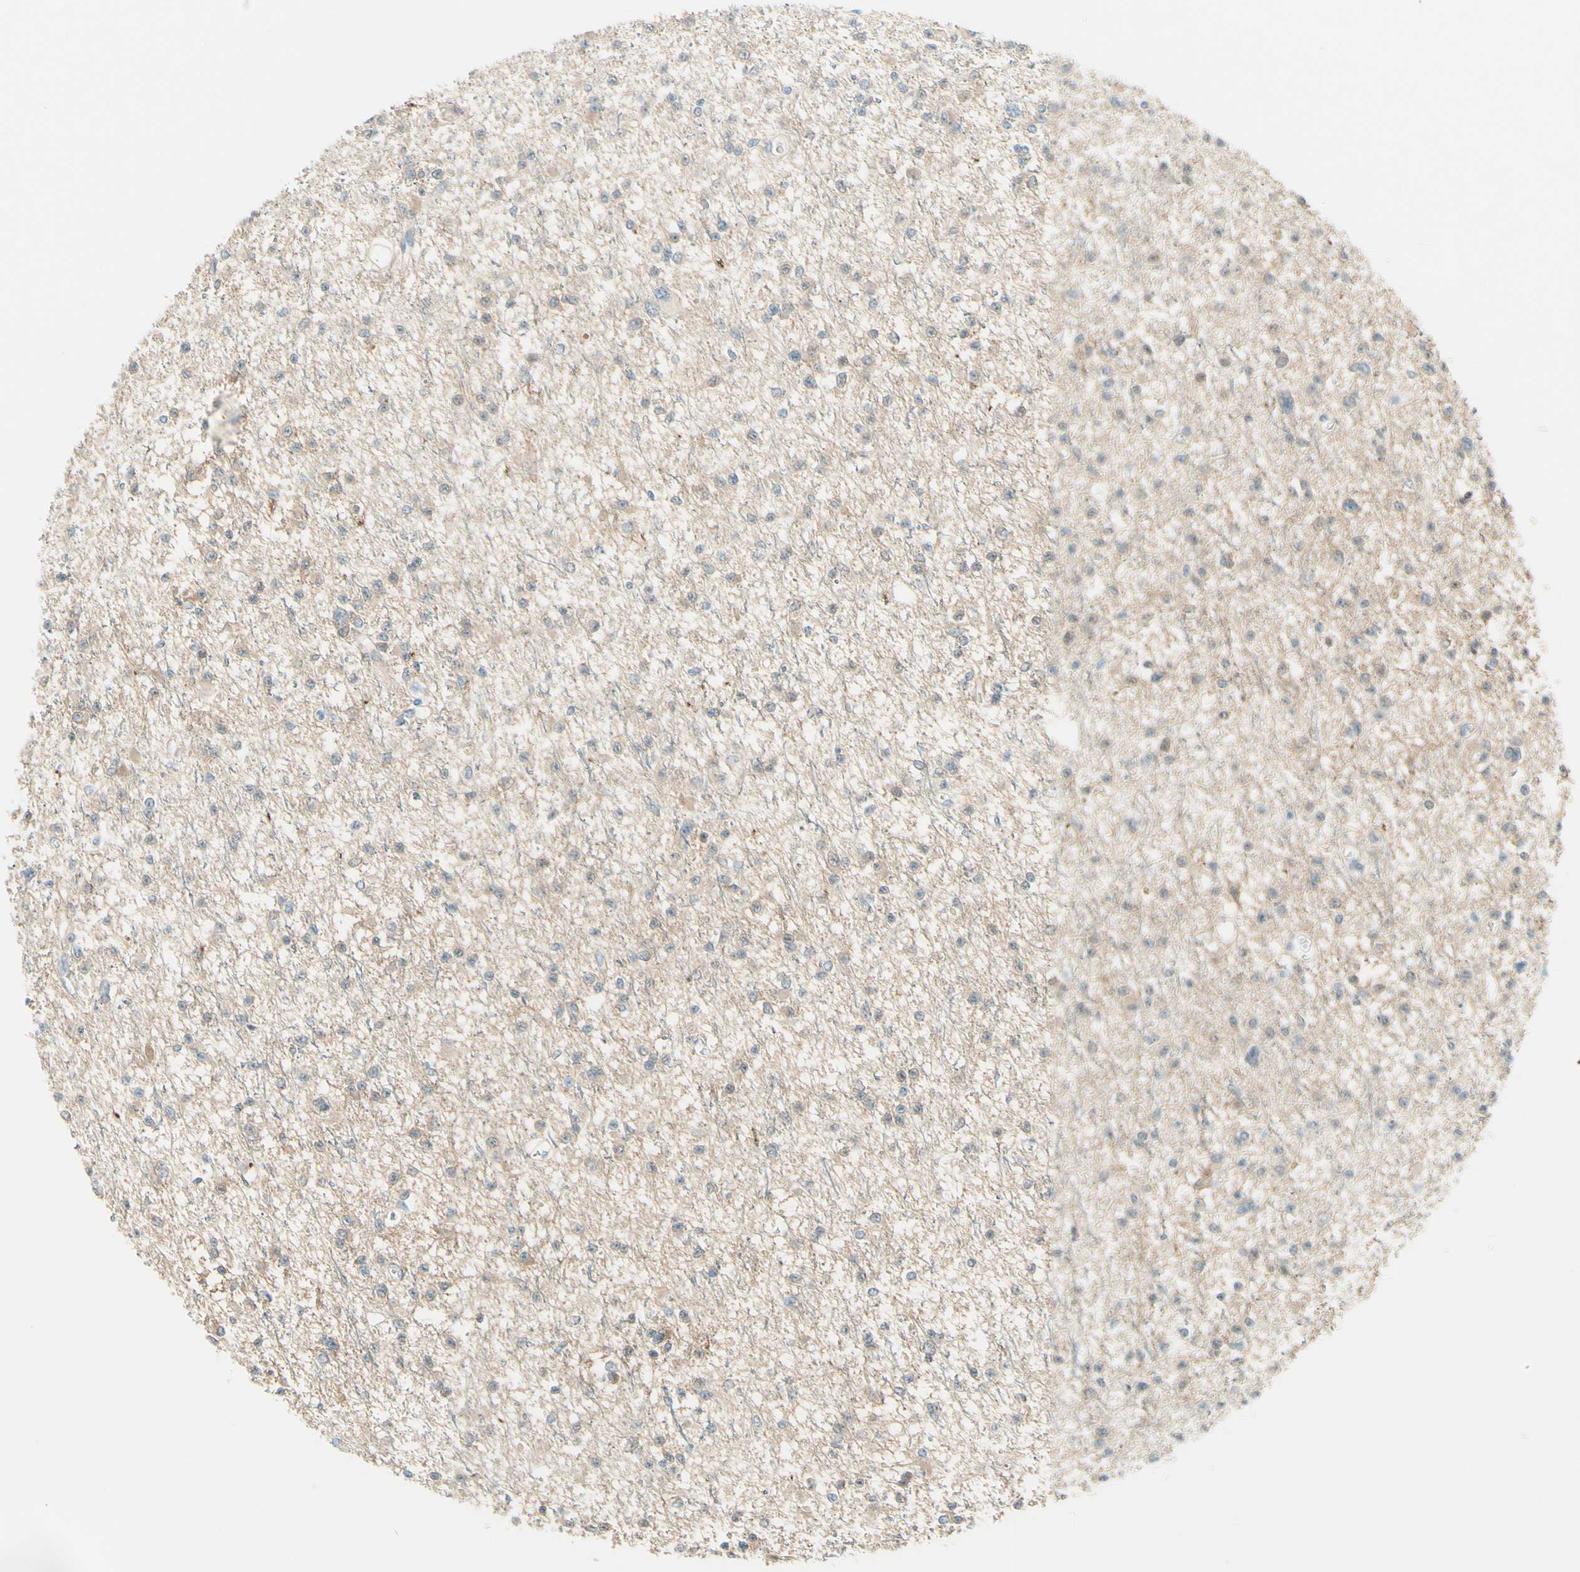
{"staining": {"intensity": "weak", "quantity": "<25%", "location": "cytoplasmic/membranous"}, "tissue": "glioma", "cell_type": "Tumor cells", "image_type": "cancer", "snomed": [{"axis": "morphology", "description": "Glioma, malignant, Low grade"}, {"axis": "topography", "description": "Brain"}], "caption": "Immunohistochemical staining of glioma reveals no significant positivity in tumor cells.", "gene": "NCBP2L", "patient": {"sex": "female", "age": 22}}